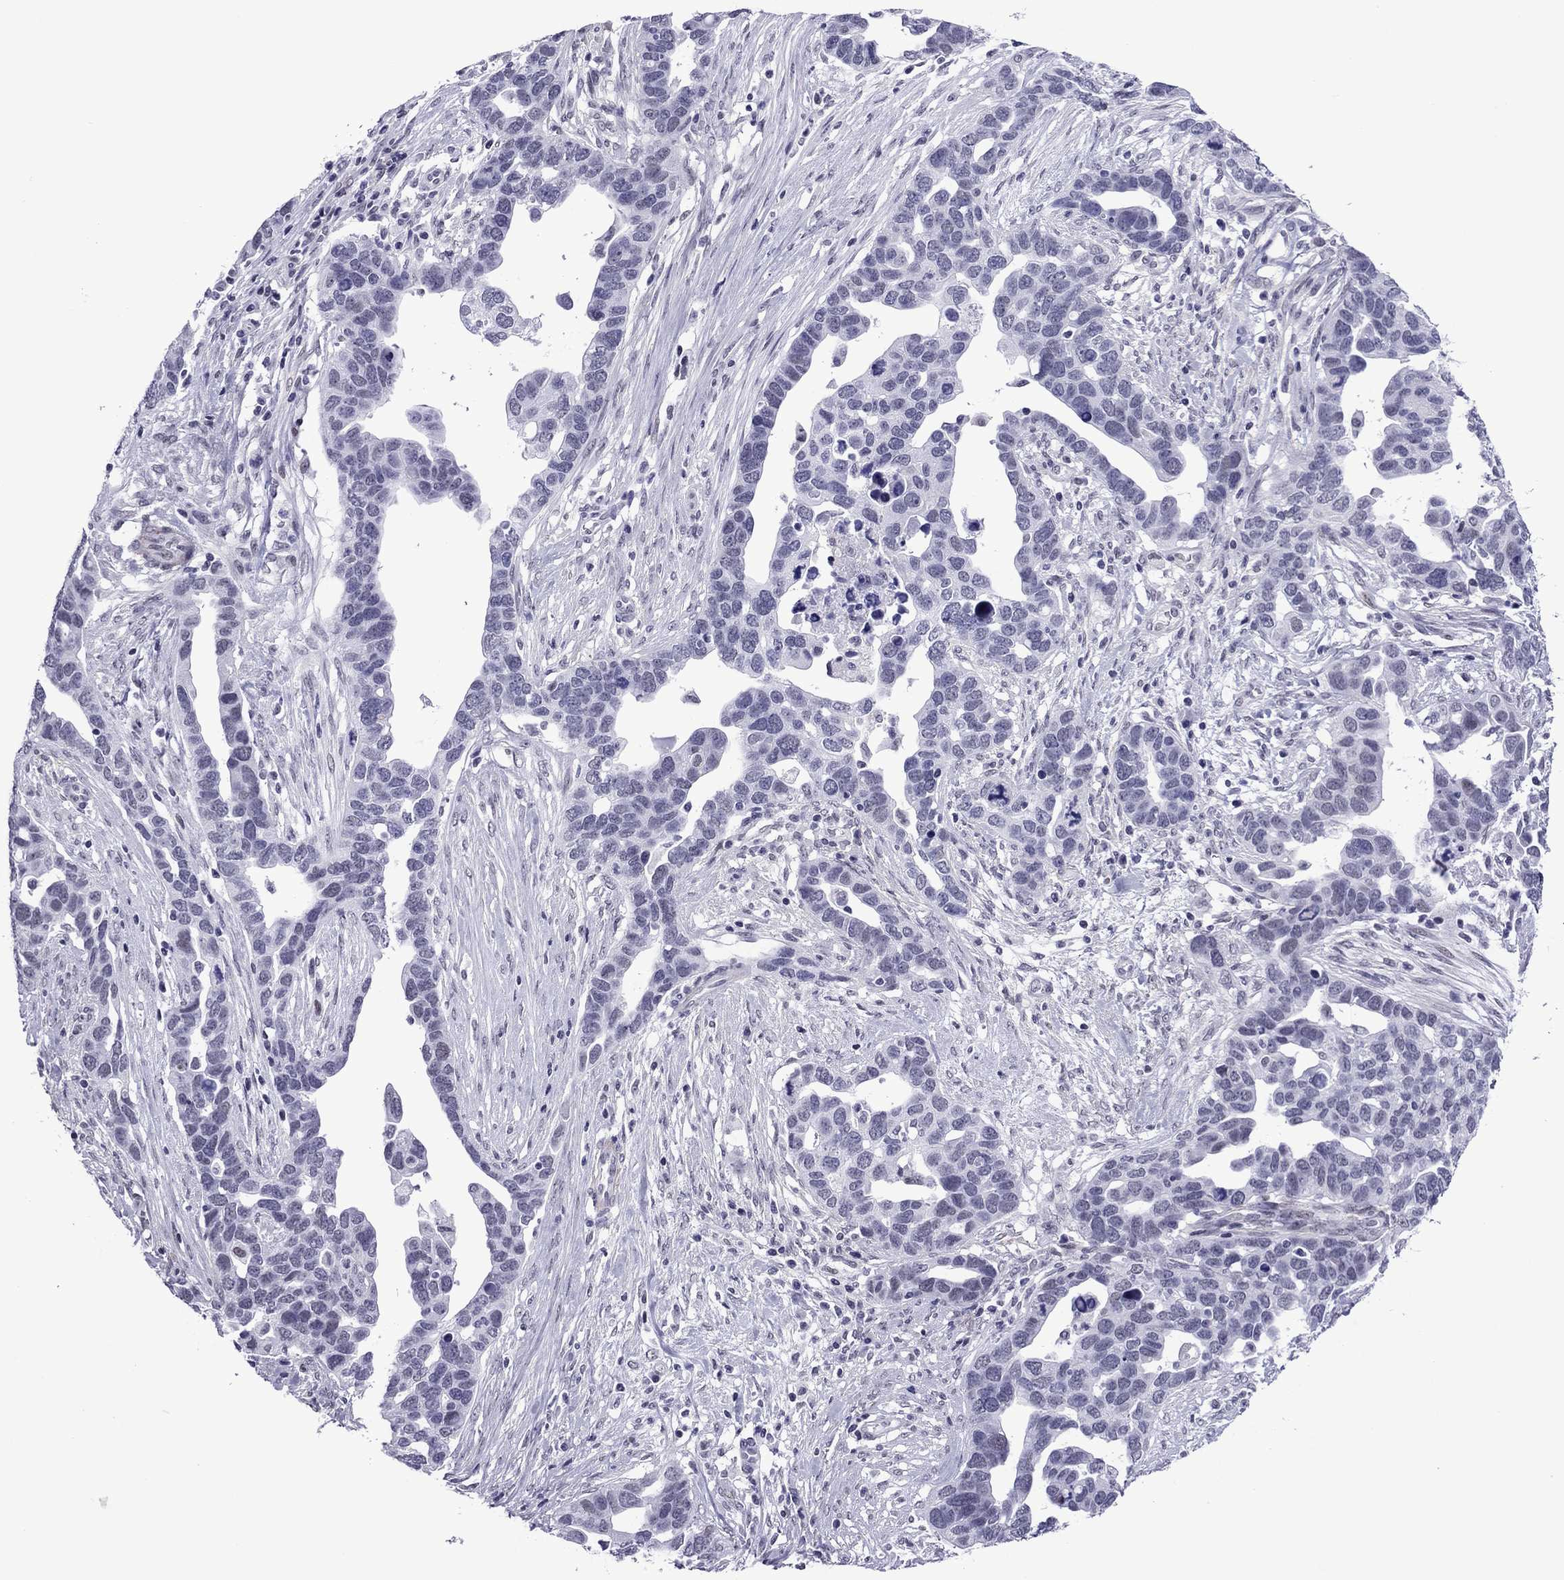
{"staining": {"intensity": "negative", "quantity": "none", "location": "none"}, "tissue": "ovarian cancer", "cell_type": "Tumor cells", "image_type": "cancer", "snomed": [{"axis": "morphology", "description": "Cystadenocarcinoma, serous, NOS"}, {"axis": "topography", "description": "Ovary"}], "caption": "An IHC image of ovarian serous cystadenocarcinoma is shown. There is no staining in tumor cells of ovarian serous cystadenocarcinoma. (DAB immunohistochemistry, high magnification).", "gene": "ZNF646", "patient": {"sex": "female", "age": 54}}